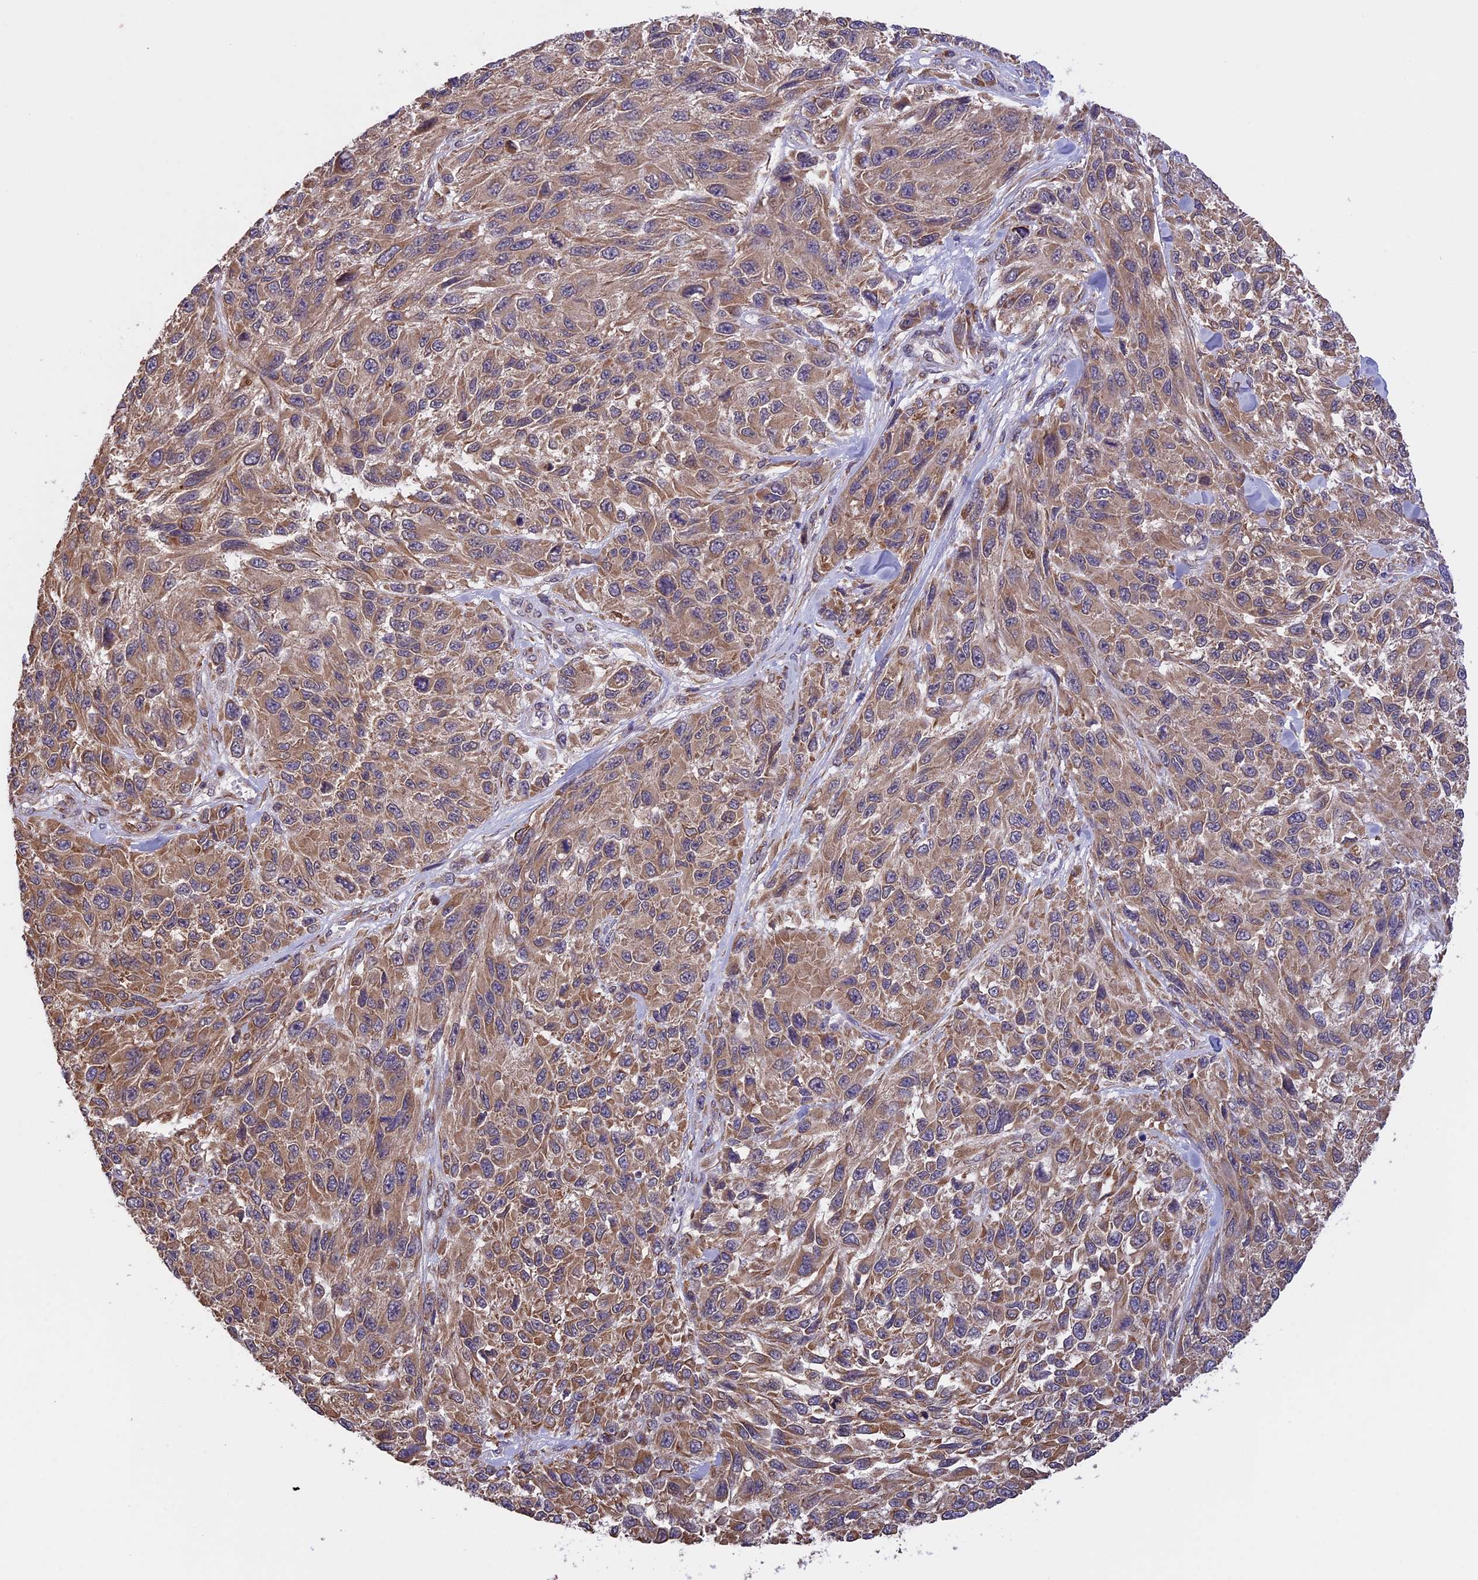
{"staining": {"intensity": "moderate", "quantity": ">75%", "location": "cytoplasmic/membranous"}, "tissue": "melanoma", "cell_type": "Tumor cells", "image_type": "cancer", "snomed": [{"axis": "morphology", "description": "Malignant melanoma, NOS"}, {"axis": "topography", "description": "Skin"}], "caption": "A micrograph of melanoma stained for a protein demonstrates moderate cytoplasmic/membranous brown staining in tumor cells. The staining was performed using DAB, with brown indicating positive protein expression. Nuclei are stained blue with hematoxylin.", "gene": "DMRTA2", "patient": {"sex": "female", "age": 96}}